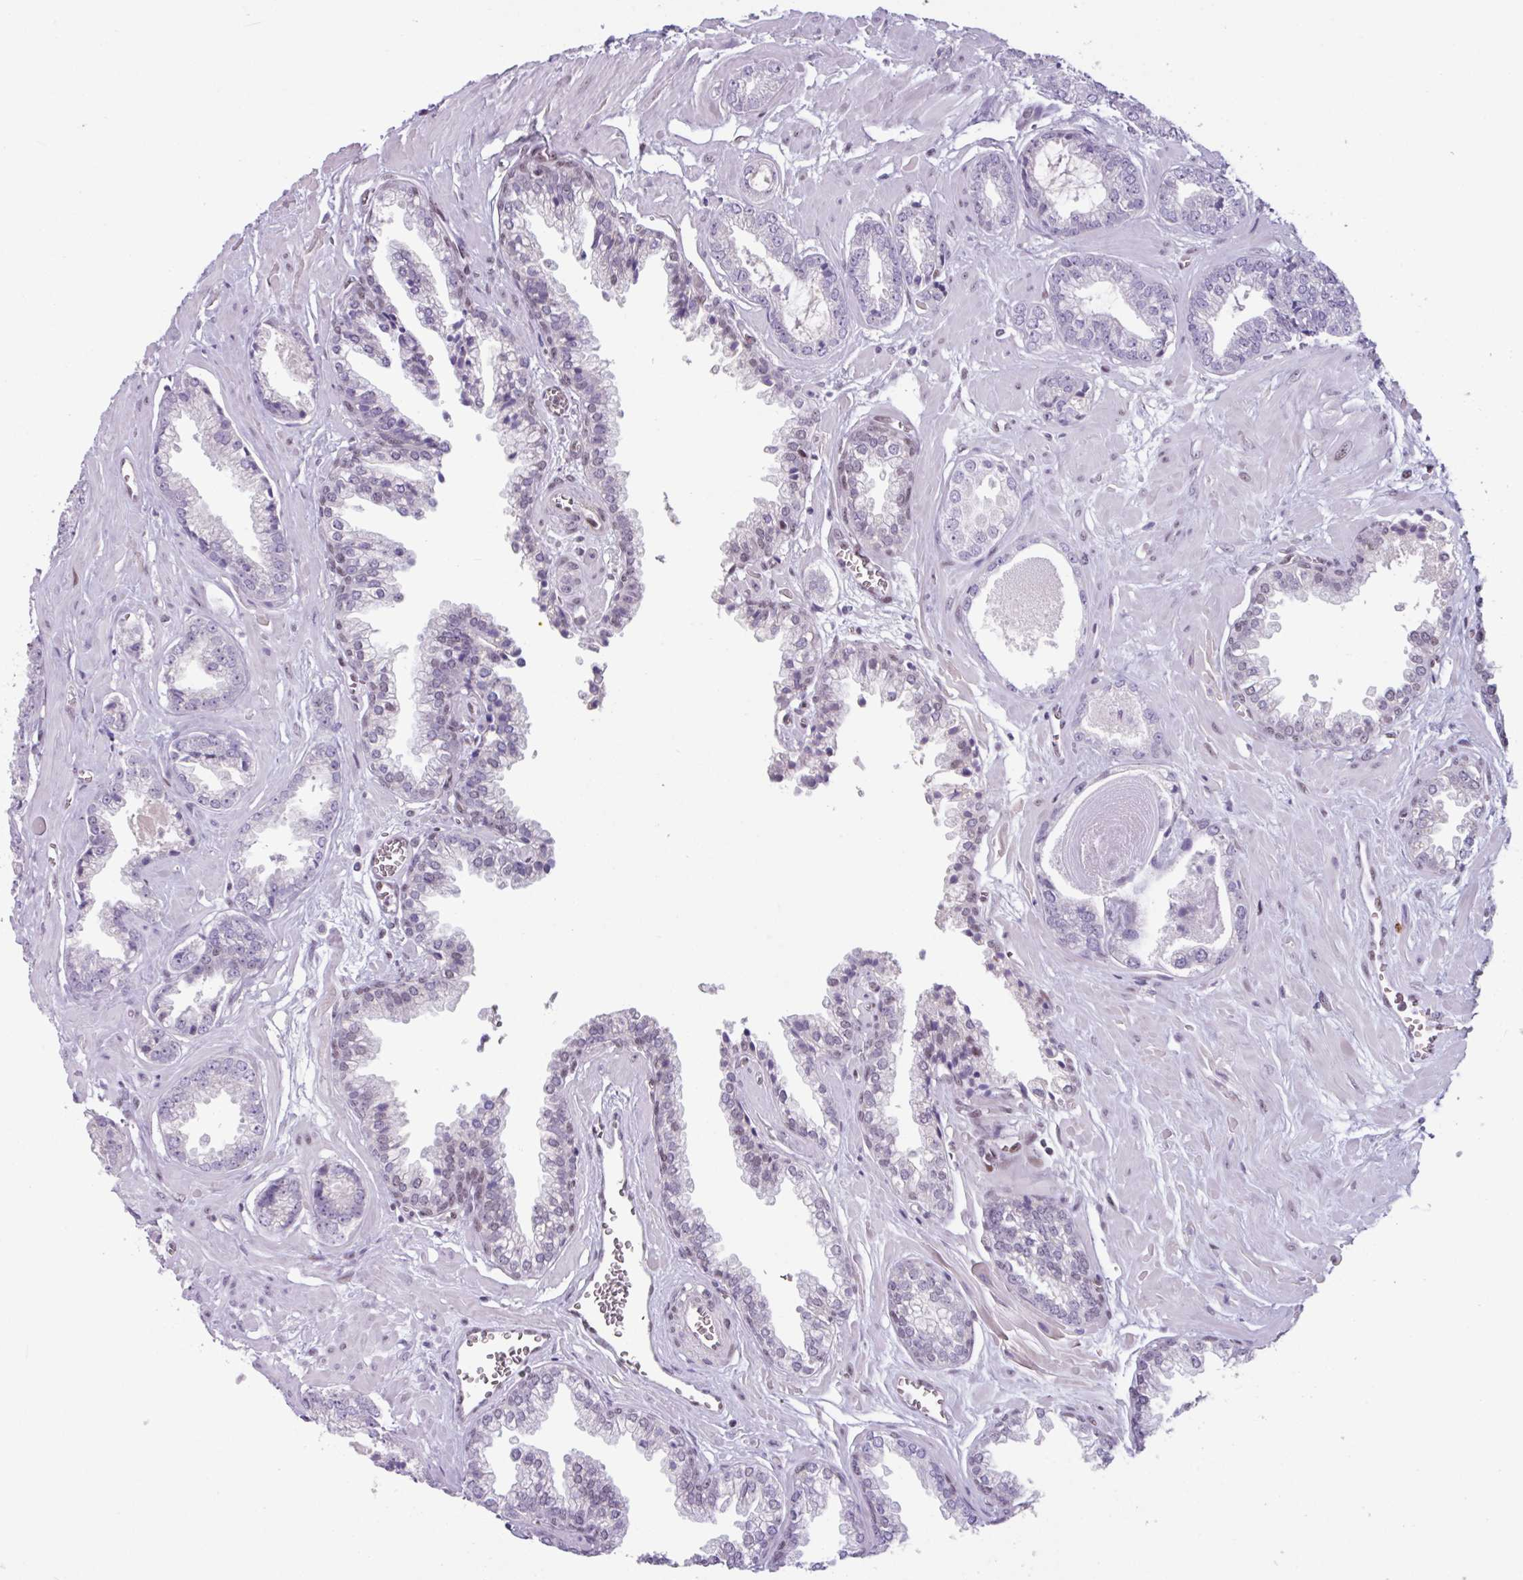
{"staining": {"intensity": "negative", "quantity": "none", "location": "none"}, "tissue": "prostate cancer", "cell_type": "Tumor cells", "image_type": "cancer", "snomed": [{"axis": "morphology", "description": "Adenocarcinoma, Low grade"}, {"axis": "topography", "description": "Prostate"}], "caption": "IHC histopathology image of neoplastic tissue: human prostate cancer (adenocarcinoma (low-grade)) stained with DAB (3,3'-diaminobenzidine) reveals no significant protein expression in tumor cells.", "gene": "ZNF575", "patient": {"sex": "male", "age": 60}}